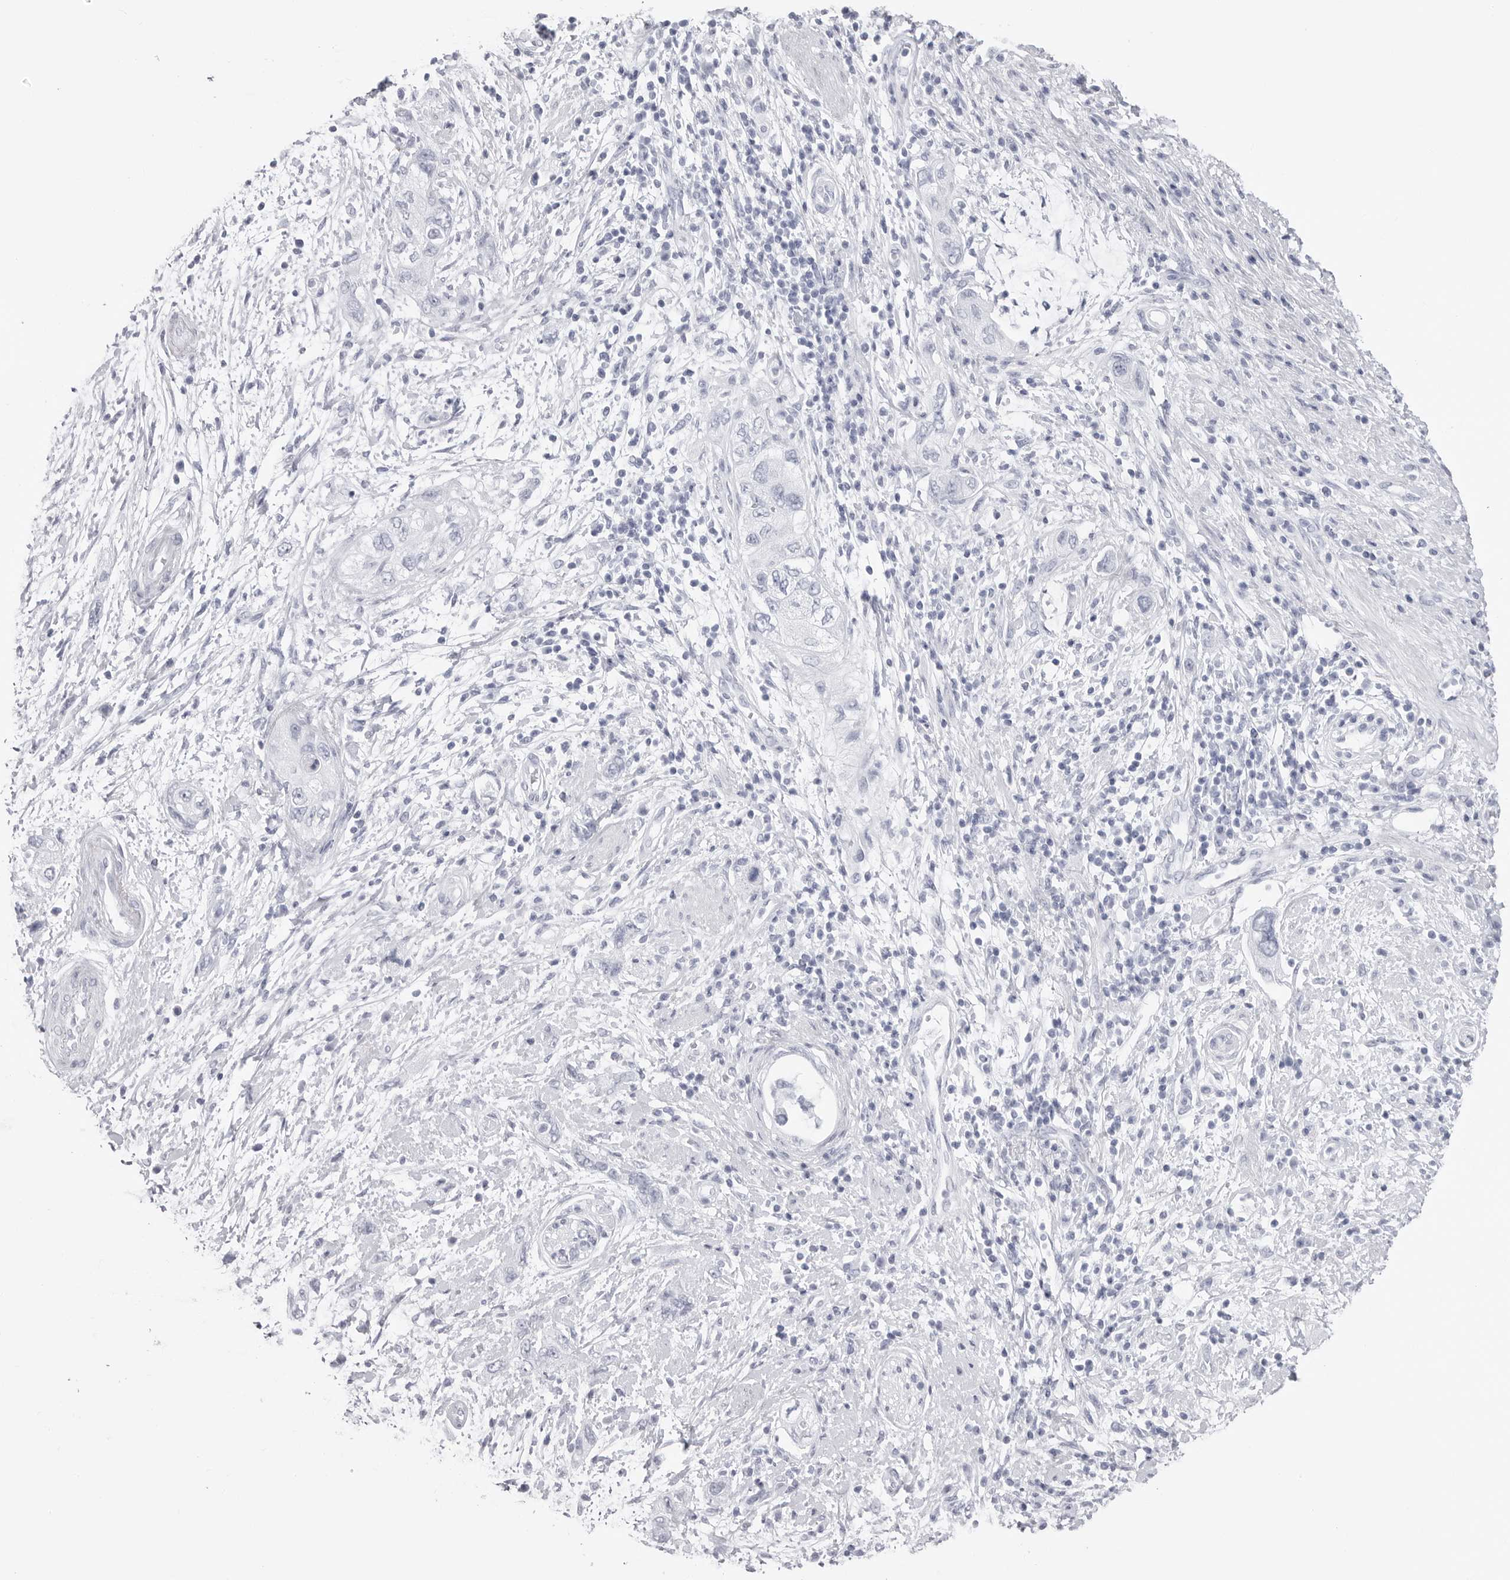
{"staining": {"intensity": "negative", "quantity": "none", "location": "none"}, "tissue": "pancreatic cancer", "cell_type": "Tumor cells", "image_type": "cancer", "snomed": [{"axis": "morphology", "description": "Adenocarcinoma, NOS"}, {"axis": "topography", "description": "Pancreas"}], "caption": "Histopathology image shows no significant protein expression in tumor cells of pancreatic adenocarcinoma. Brightfield microscopy of IHC stained with DAB (3,3'-diaminobenzidine) (brown) and hematoxylin (blue), captured at high magnification.", "gene": "CST2", "patient": {"sex": "female", "age": 73}}